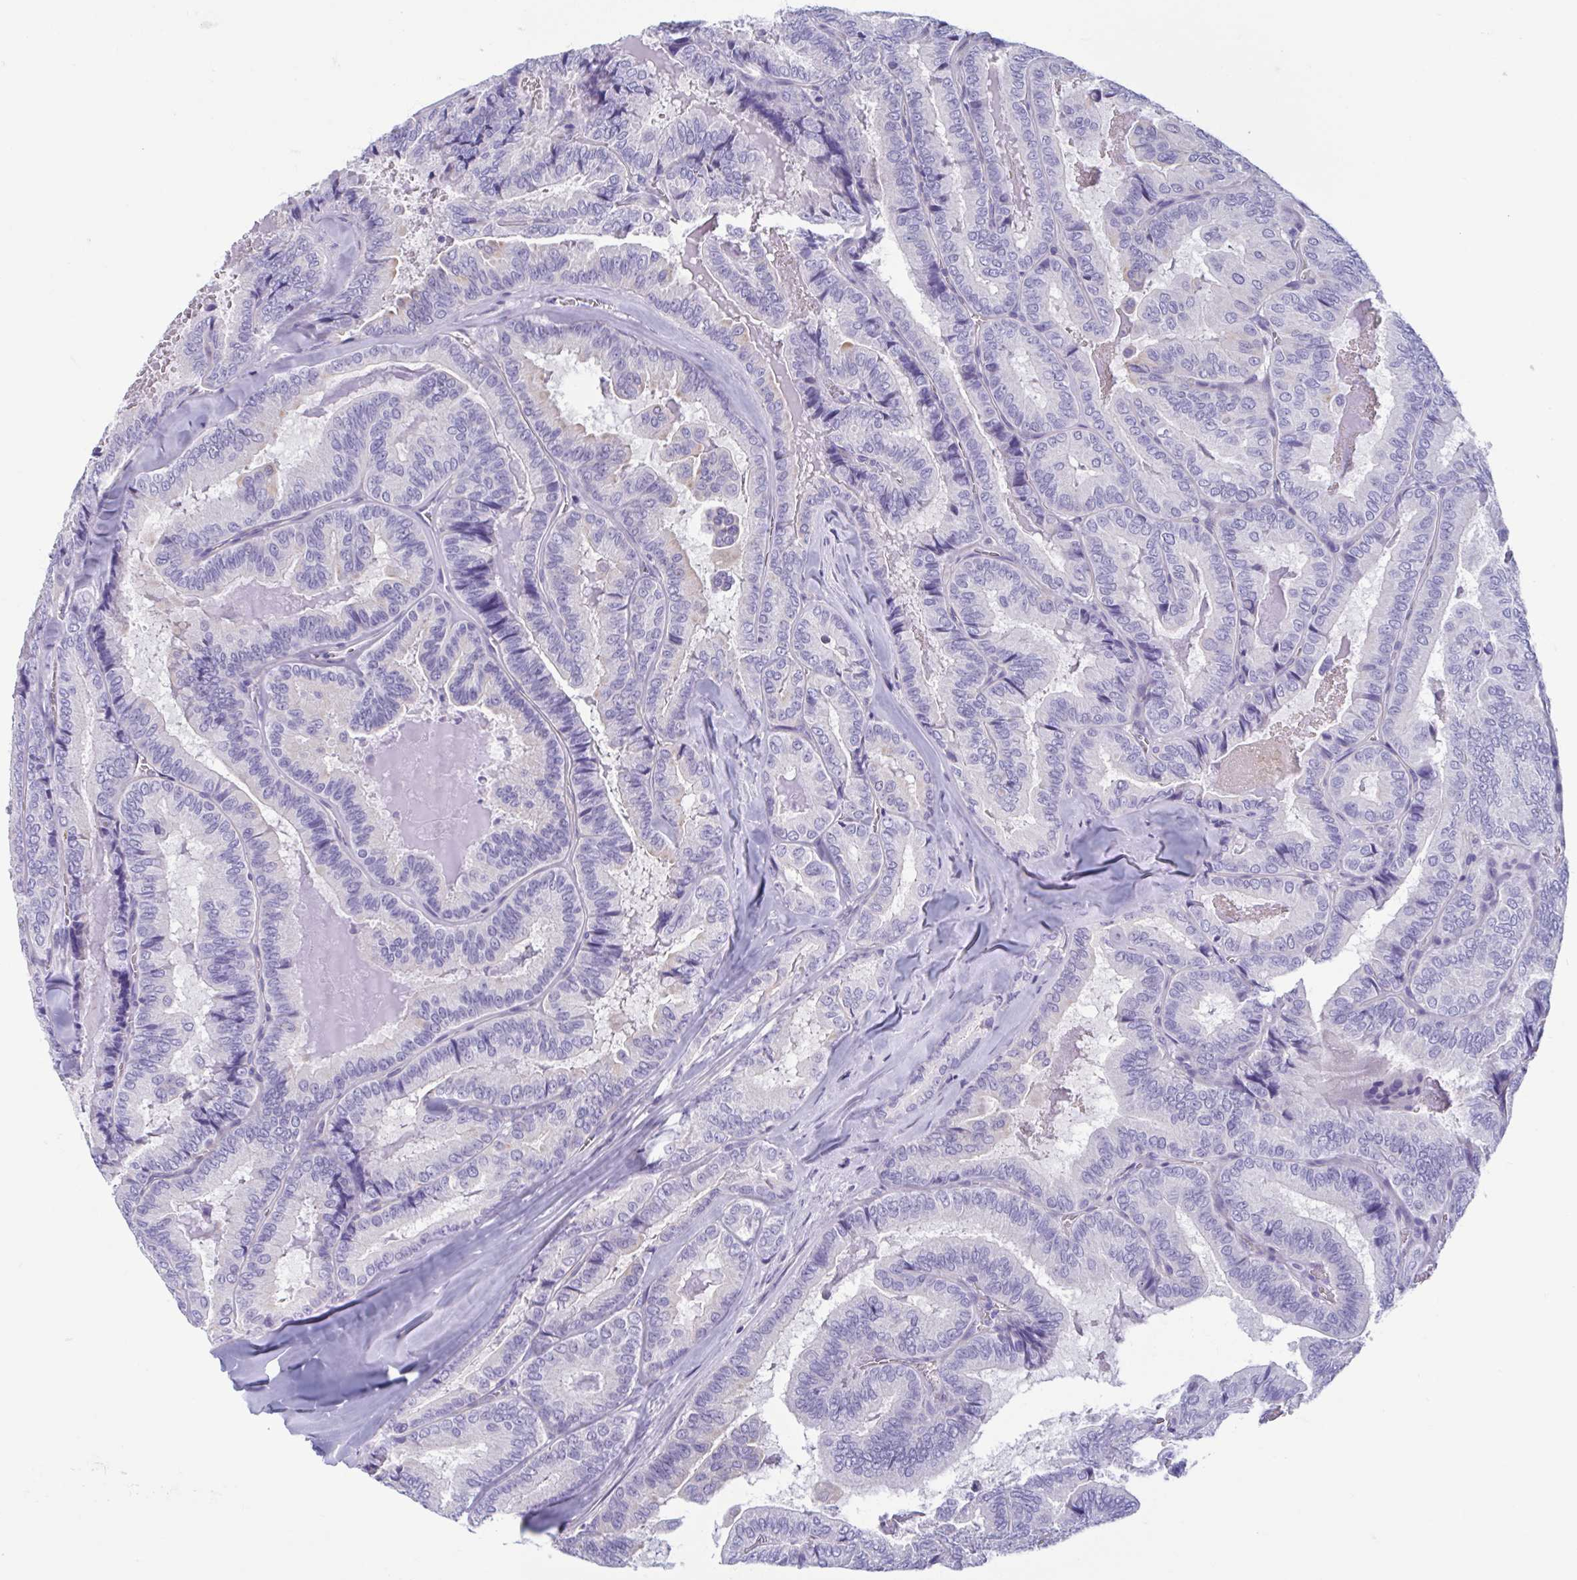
{"staining": {"intensity": "negative", "quantity": "none", "location": "none"}, "tissue": "thyroid cancer", "cell_type": "Tumor cells", "image_type": "cancer", "snomed": [{"axis": "morphology", "description": "Papillary adenocarcinoma, NOS"}, {"axis": "topography", "description": "Thyroid gland"}], "caption": "IHC micrograph of neoplastic tissue: human thyroid papillary adenocarcinoma stained with DAB displays no significant protein positivity in tumor cells.", "gene": "MORC4", "patient": {"sex": "female", "age": 75}}